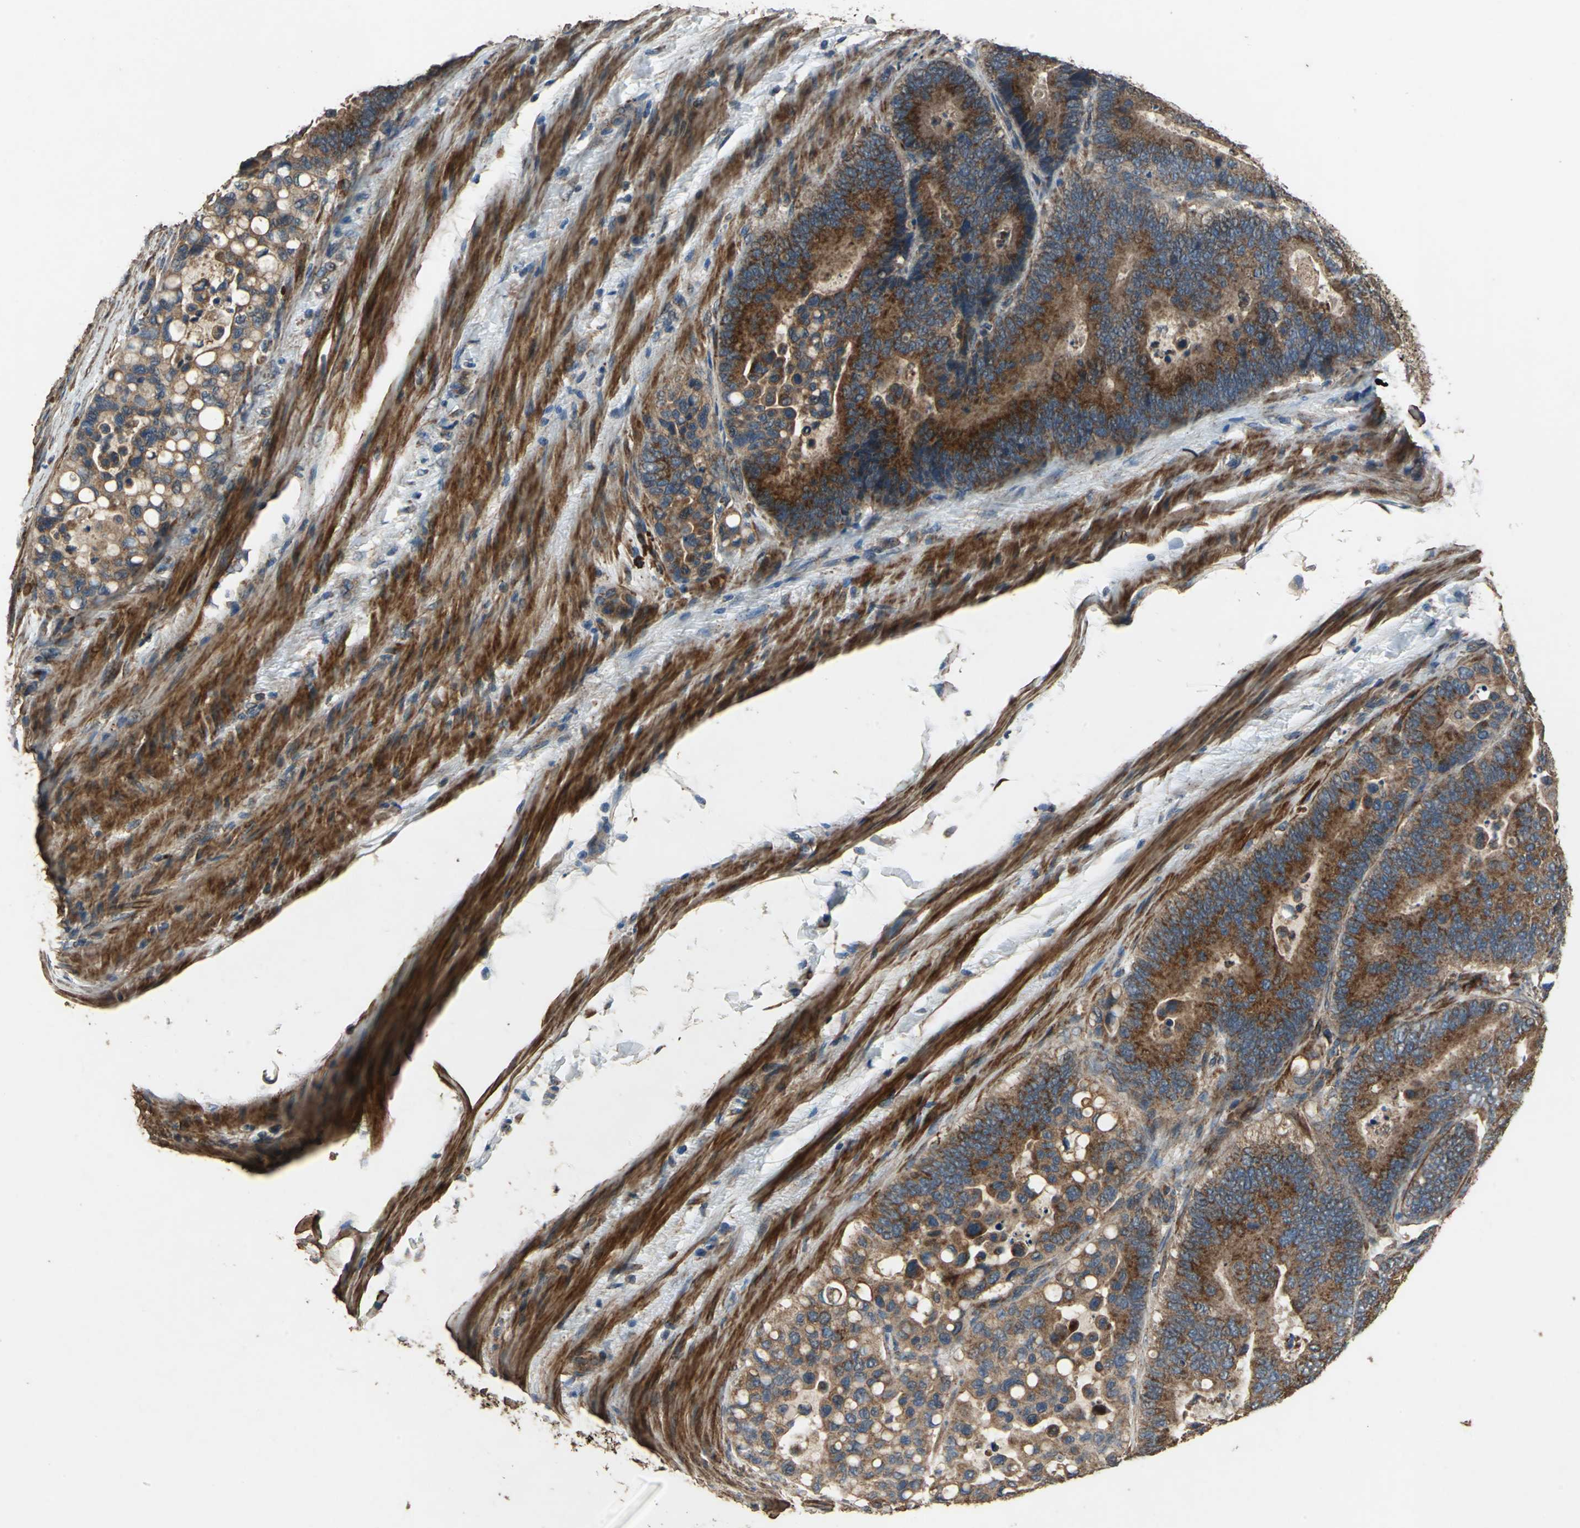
{"staining": {"intensity": "strong", "quantity": ">75%", "location": "cytoplasmic/membranous"}, "tissue": "colorectal cancer", "cell_type": "Tumor cells", "image_type": "cancer", "snomed": [{"axis": "morphology", "description": "Normal tissue, NOS"}, {"axis": "morphology", "description": "Adenocarcinoma, NOS"}, {"axis": "topography", "description": "Colon"}], "caption": "Colorectal cancer tissue demonstrates strong cytoplasmic/membranous positivity in approximately >75% of tumor cells, visualized by immunohistochemistry.", "gene": "POLRMT", "patient": {"sex": "male", "age": 82}}